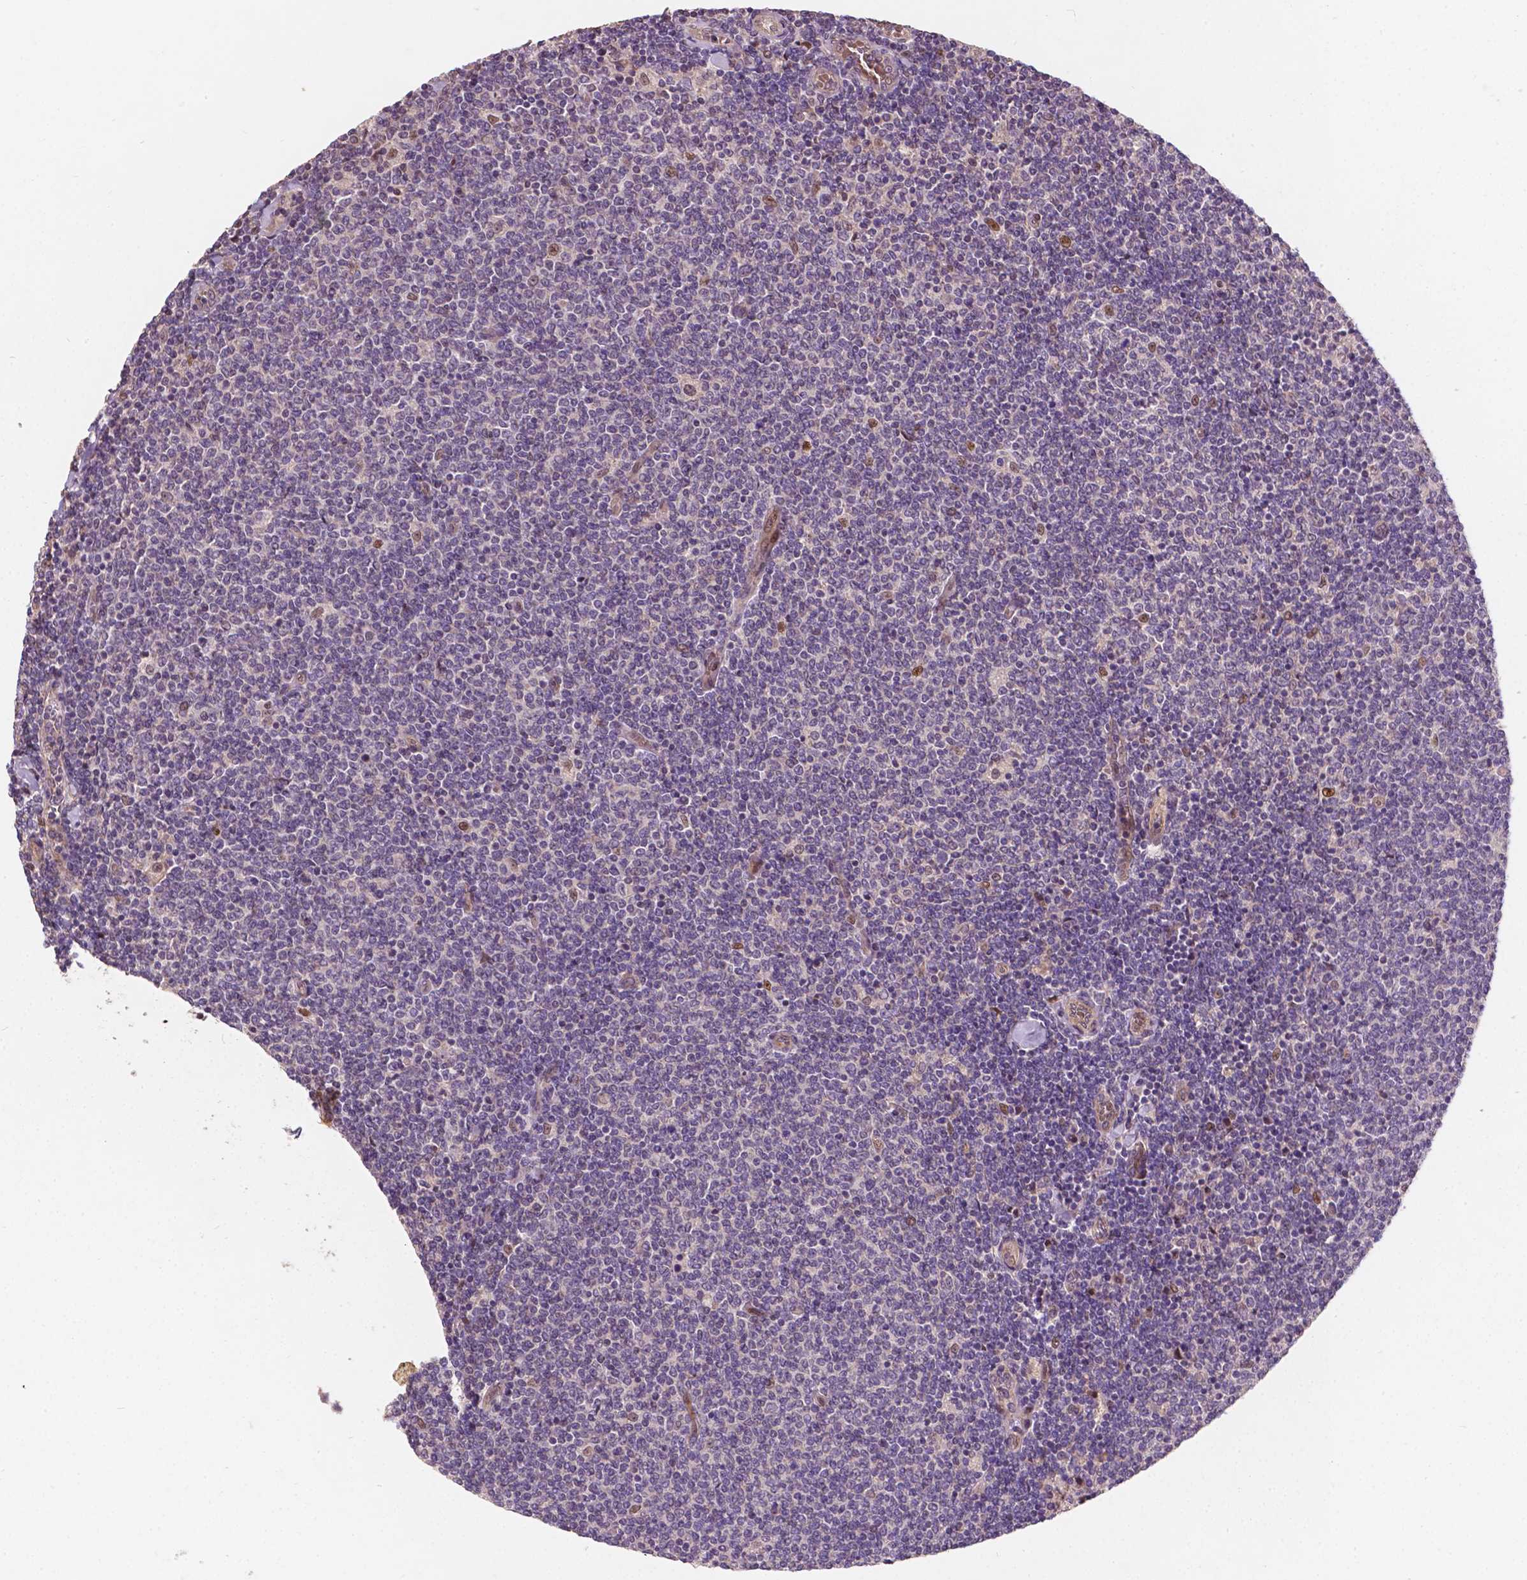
{"staining": {"intensity": "negative", "quantity": "none", "location": "none"}, "tissue": "lymphoma", "cell_type": "Tumor cells", "image_type": "cancer", "snomed": [{"axis": "morphology", "description": "Malignant lymphoma, non-Hodgkin's type, Low grade"}, {"axis": "topography", "description": "Lymph node"}], "caption": "This is a micrograph of immunohistochemistry (IHC) staining of lymphoma, which shows no expression in tumor cells. The staining is performed using DAB brown chromogen with nuclei counter-stained in using hematoxylin.", "gene": "DUSP16", "patient": {"sex": "male", "age": 52}}